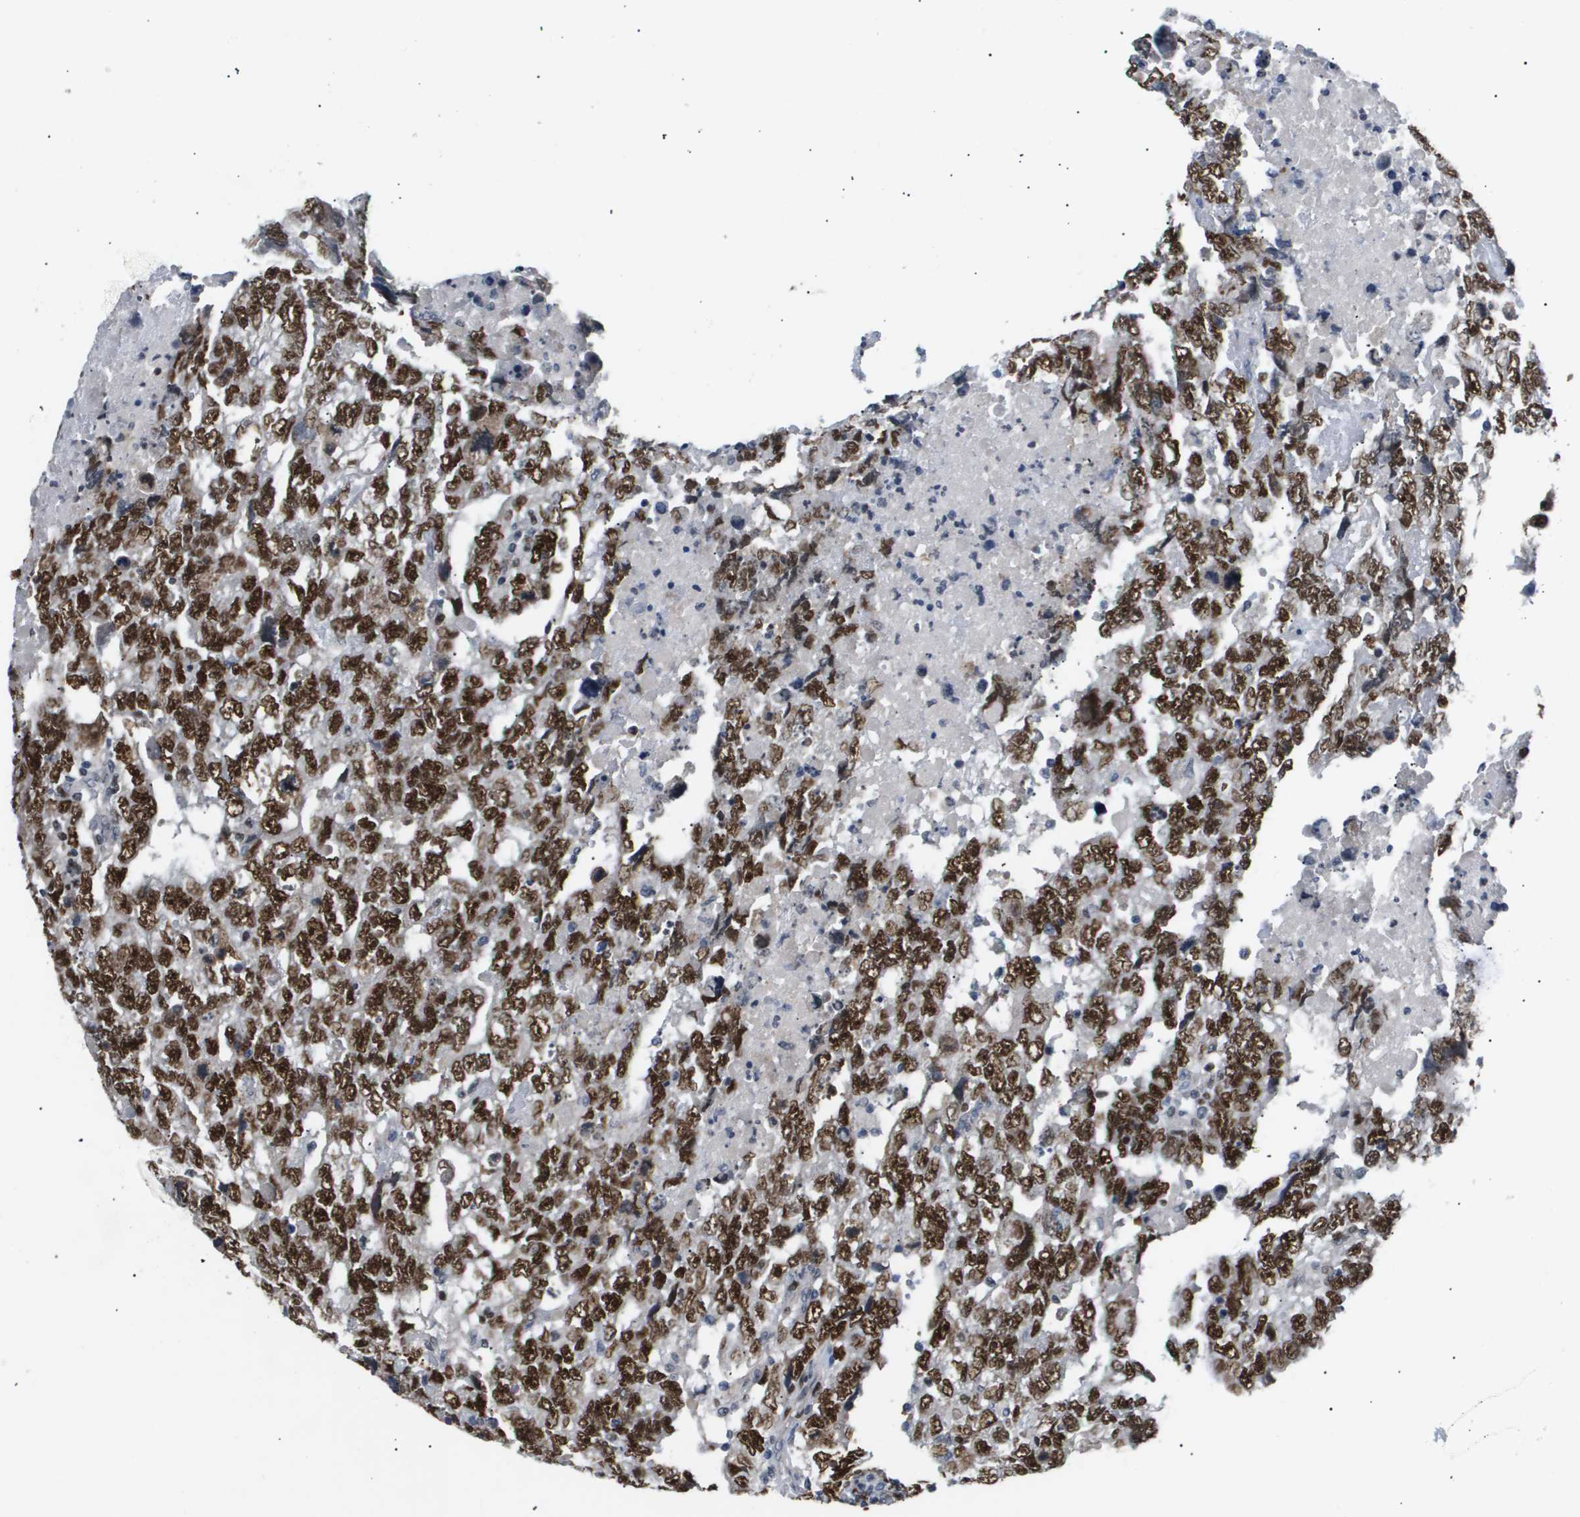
{"staining": {"intensity": "strong", "quantity": ">75%", "location": "nuclear"}, "tissue": "testis cancer", "cell_type": "Tumor cells", "image_type": "cancer", "snomed": [{"axis": "morphology", "description": "Carcinoma, Embryonal, NOS"}, {"axis": "topography", "description": "Testis"}], "caption": "Testis cancer stained for a protein (brown) exhibits strong nuclear positive positivity in about >75% of tumor cells.", "gene": "ANAPC2", "patient": {"sex": "male", "age": 36}}